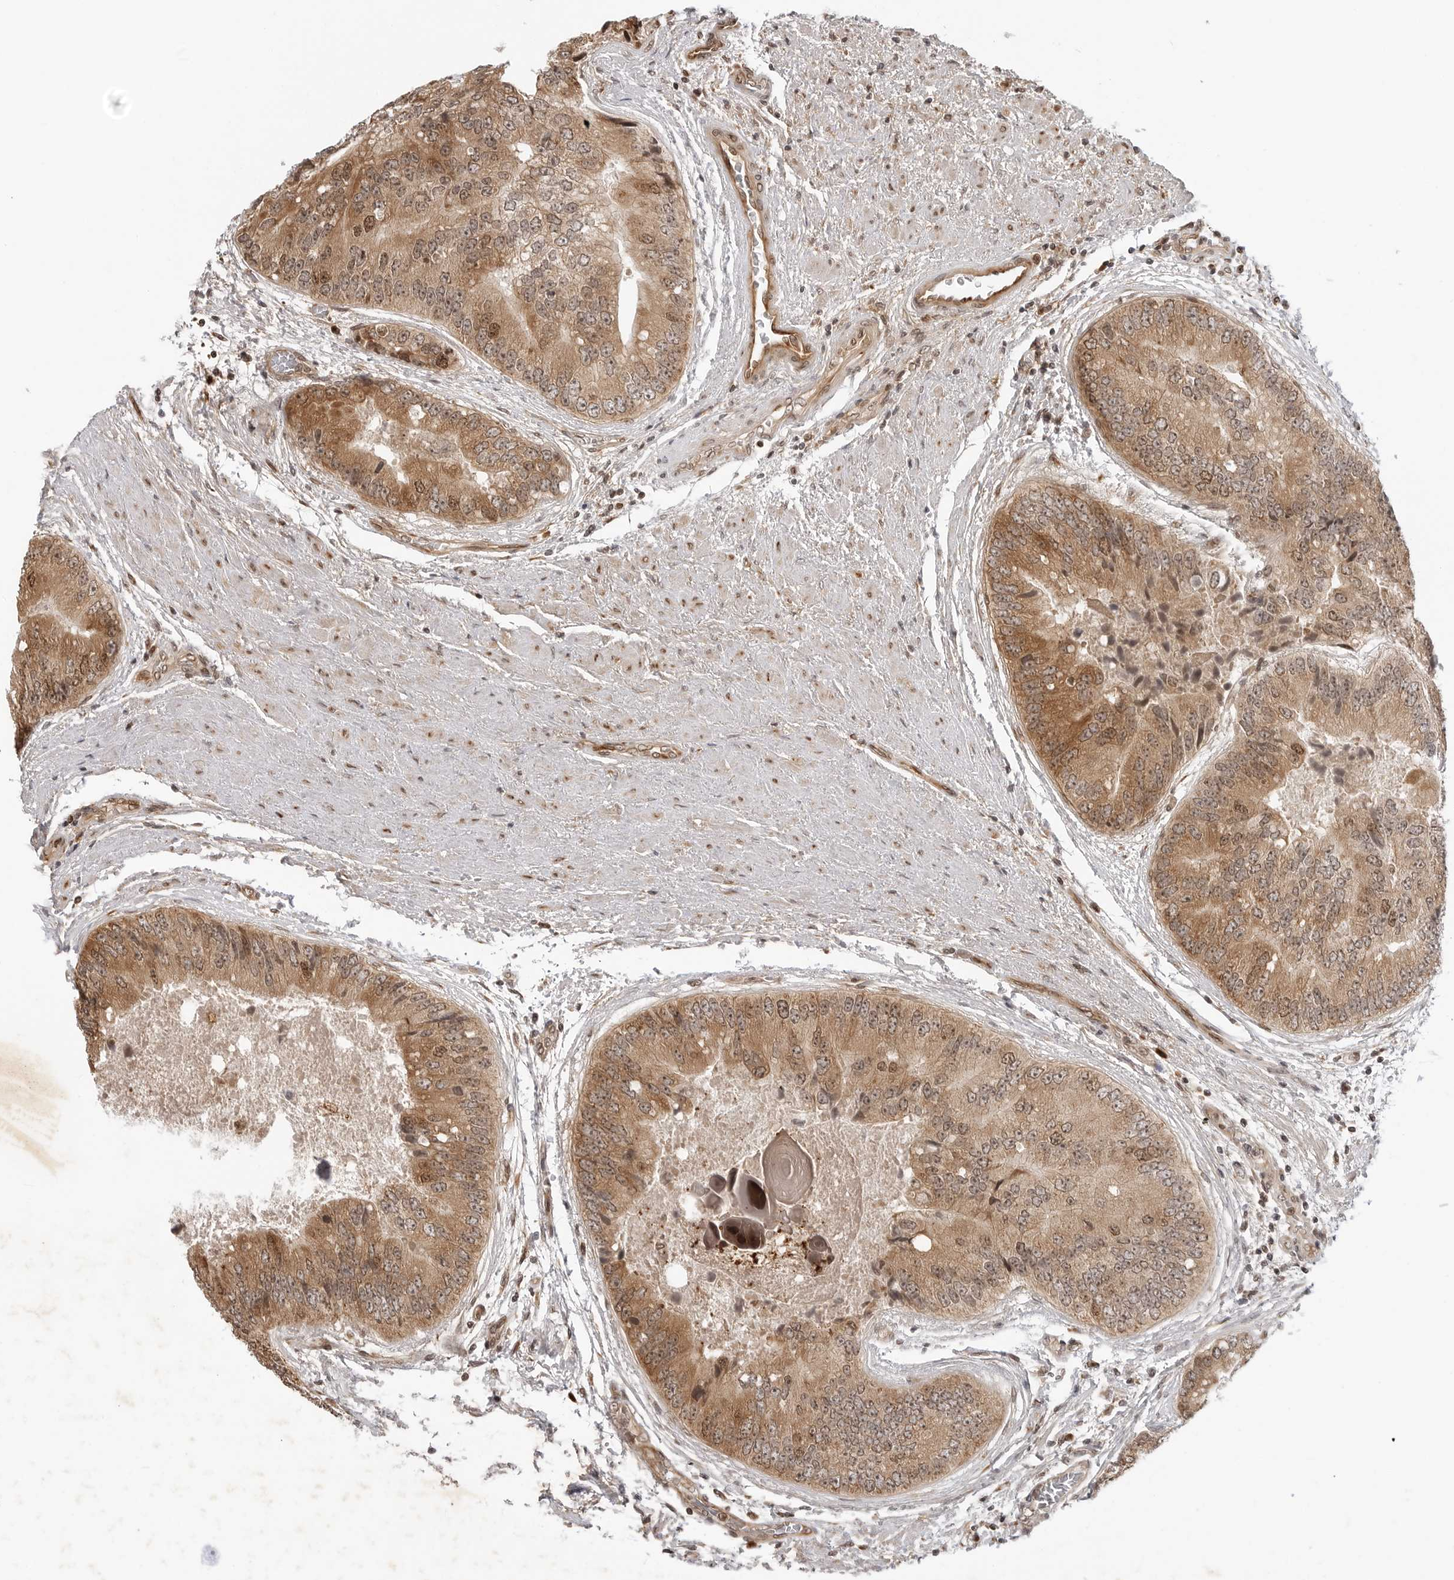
{"staining": {"intensity": "moderate", "quantity": ">75%", "location": "cytoplasmic/membranous,nuclear"}, "tissue": "prostate cancer", "cell_type": "Tumor cells", "image_type": "cancer", "snomed": [{"axis": "morphology", "description": "Adenocarcinoma, High grade"}, {"axis": "topography", "description": "Prostate"}], "caption": "High-grade adenocarcinoma (prostate) stained with a protein marker exhibits moderate staining in tumor cells.", "gene": "TIPRL", "patient": {"sex": "male", "age": 70}}